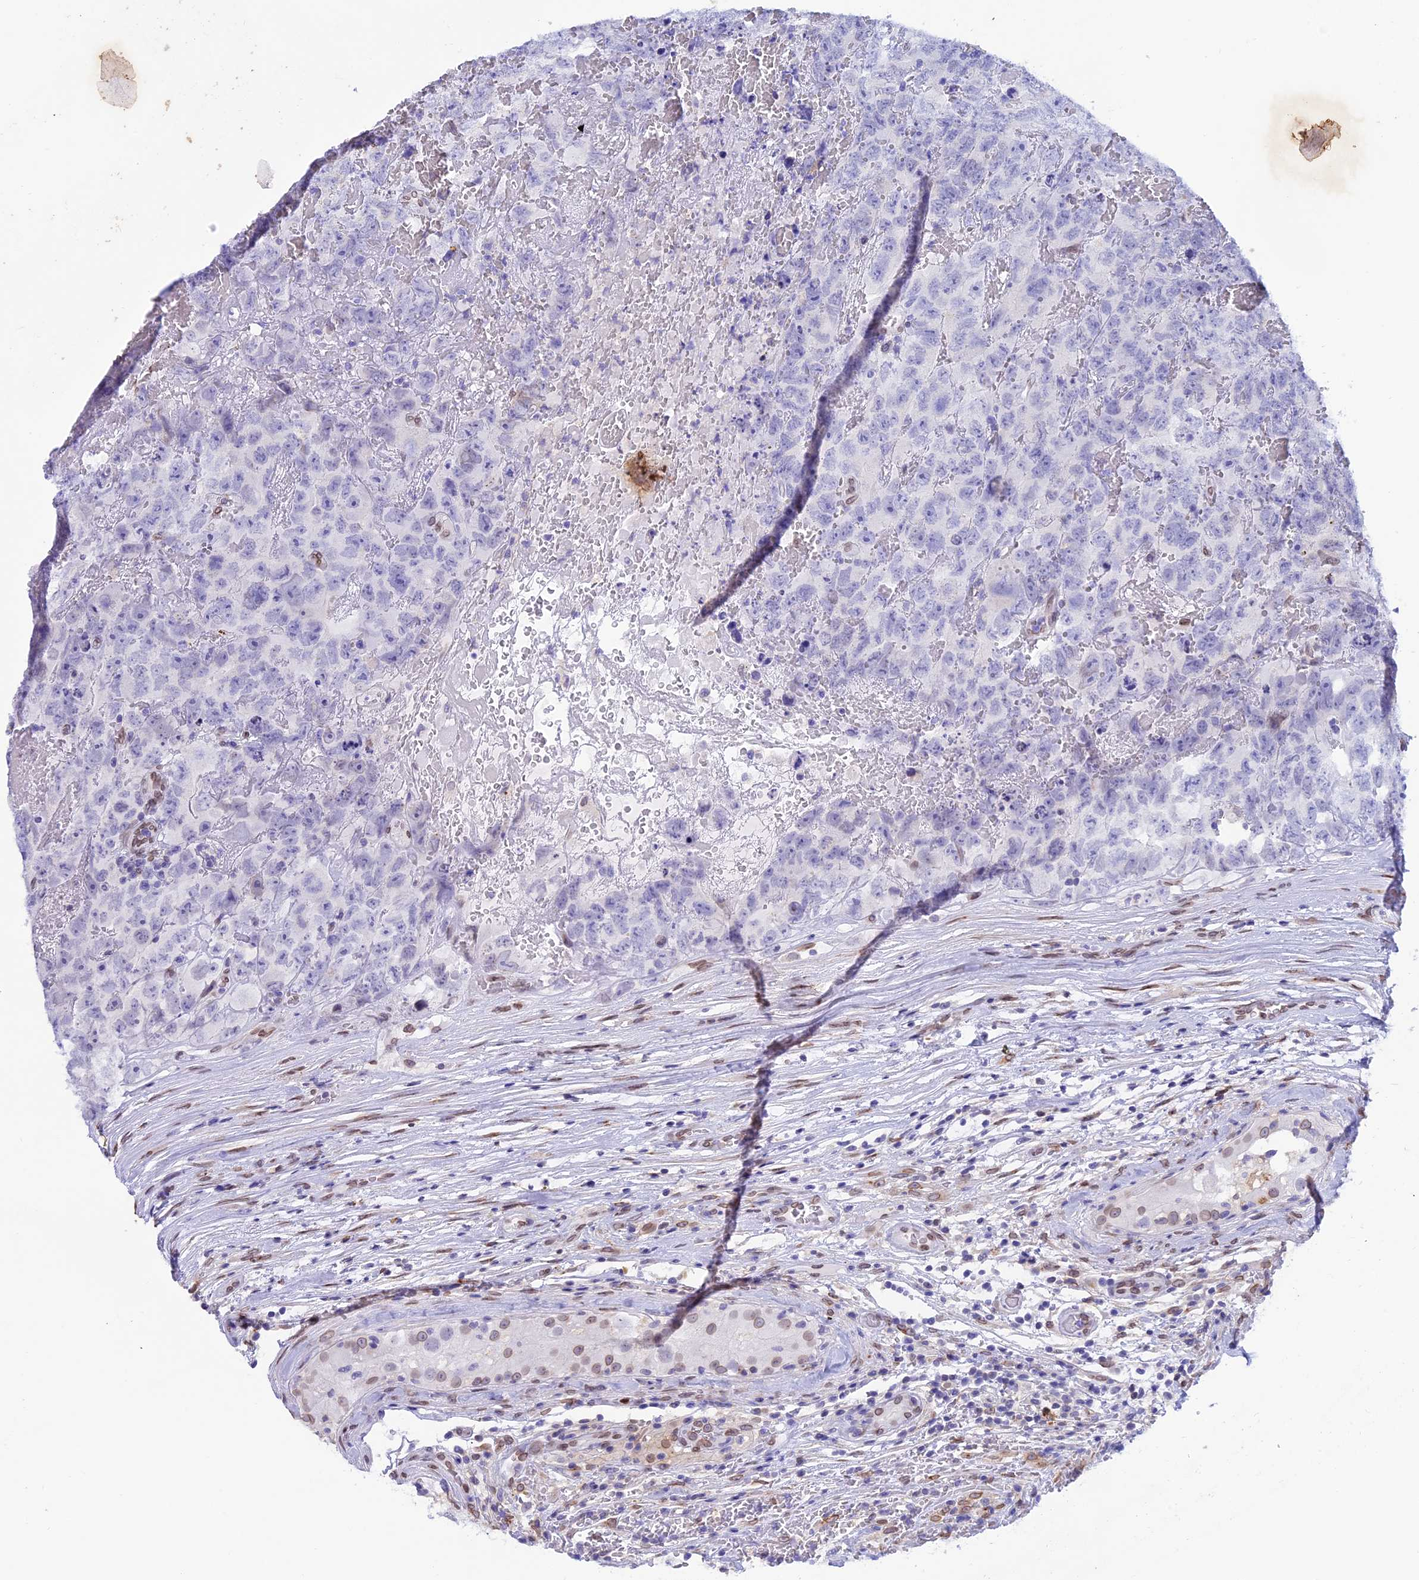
{"staining": {"intensity": "negative", "quantity": "none", "location": "none"}, "tissue": "testis cancer", "cell_type": "Tumor cells", "image_type": "cancer", "snomed": [{"axis": "morphology", "description": "Carcinoma, Embryonal, NOS"}, {"axis": "topography", "description": "Testis"}], "caption": "IHC micrograph of neoplastic tissue: human testis cancer (embryonal carcinoma) stained with DAB (3,3'-diaminobenzidine) demonstrates no significant protein expression in tumor cells.", "gene": "TMPRSS7", "patient": {"sex": "male", "age": 45}}